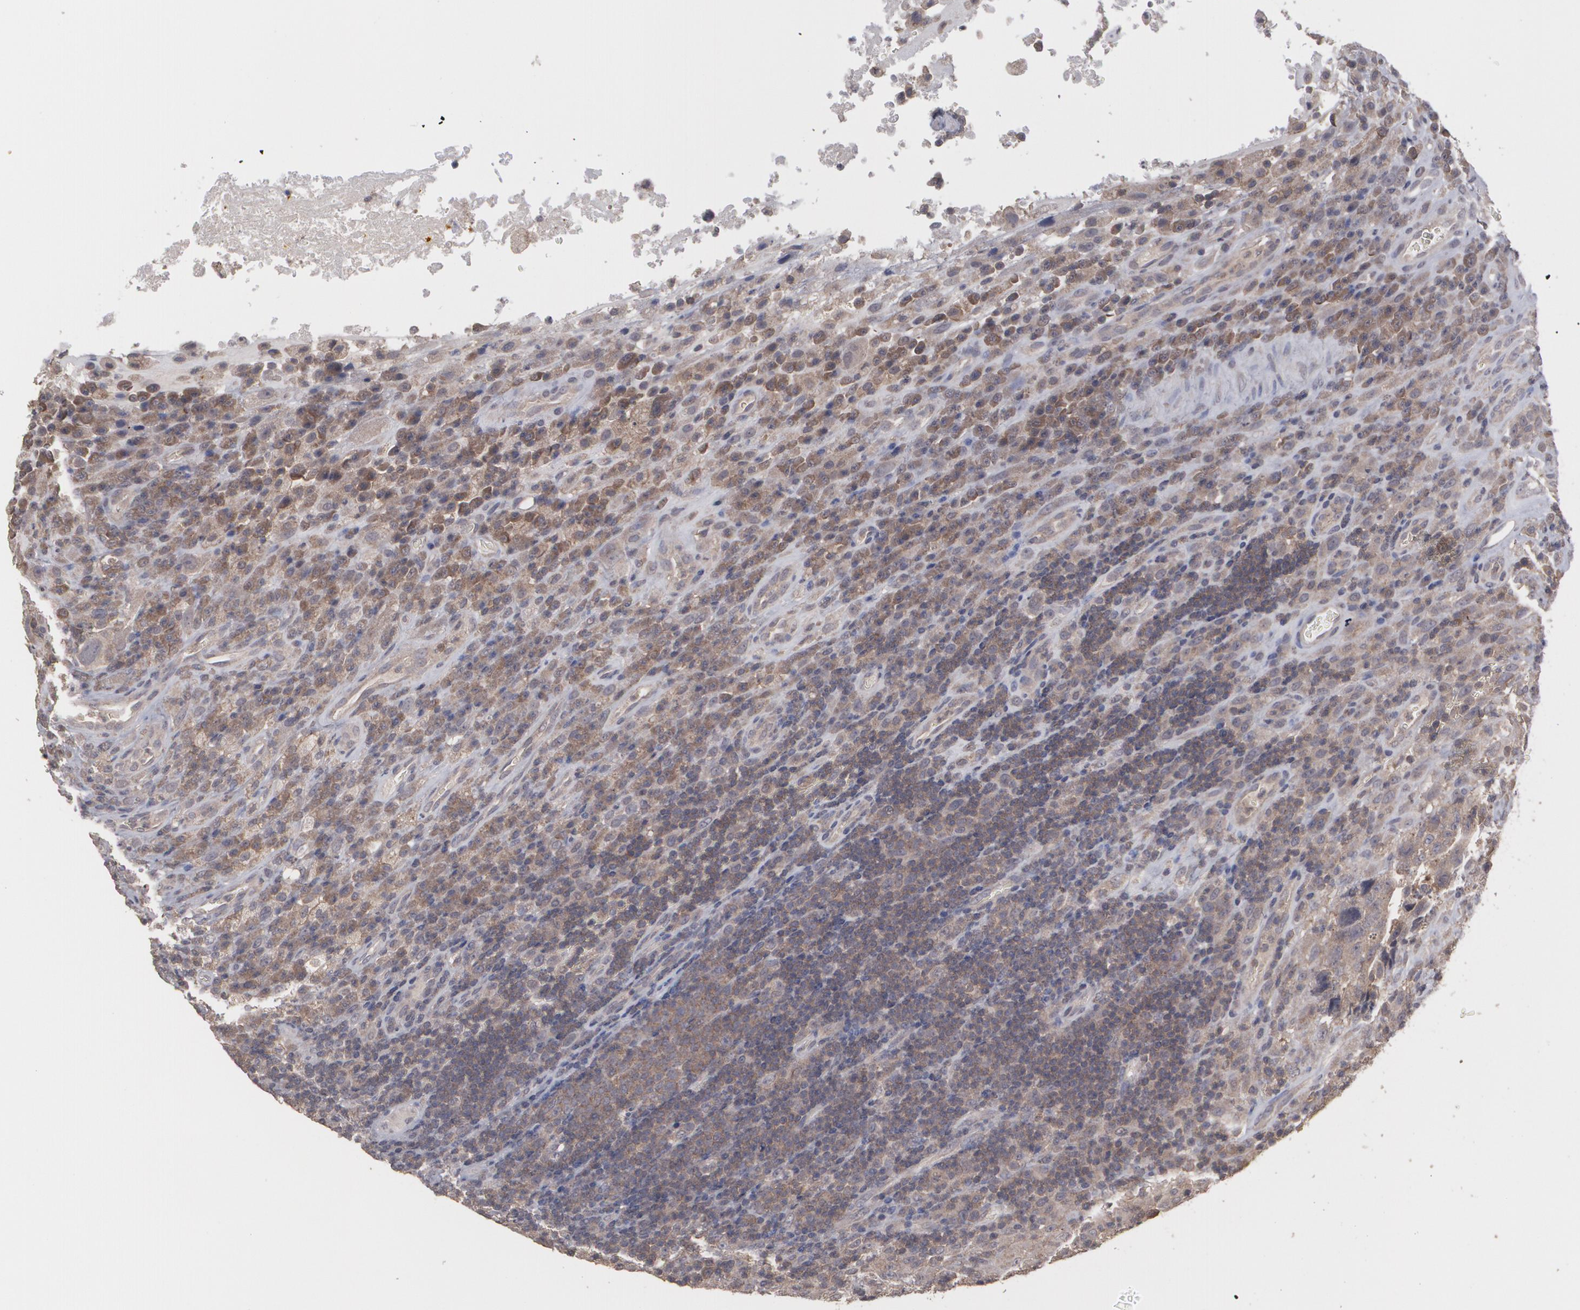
{"staining": {"intensity": "moderate", "quantity": ">75%", "location": "cytoplasmic/membranous"}, "tissue": "testis cancer", "cell_type": "Tumor cells", "image_type": "cancer", "snomed": [{"axis": "morphology", "description": "Necrosis, NOS"}, {"axis": "morphology", "description": "Carcinoma, Embryonal, NOS"}, {"axis": "topography", "description": "Testis"}], "caption": "Immunohistochemical staining of testis embryonal carcinoma reveals moderate cytoplasmic/membranous protein positivity in approximately >75% of tumor cells.", "gene": "ARF6", "patient": {"sex": "male", "age": 19}}